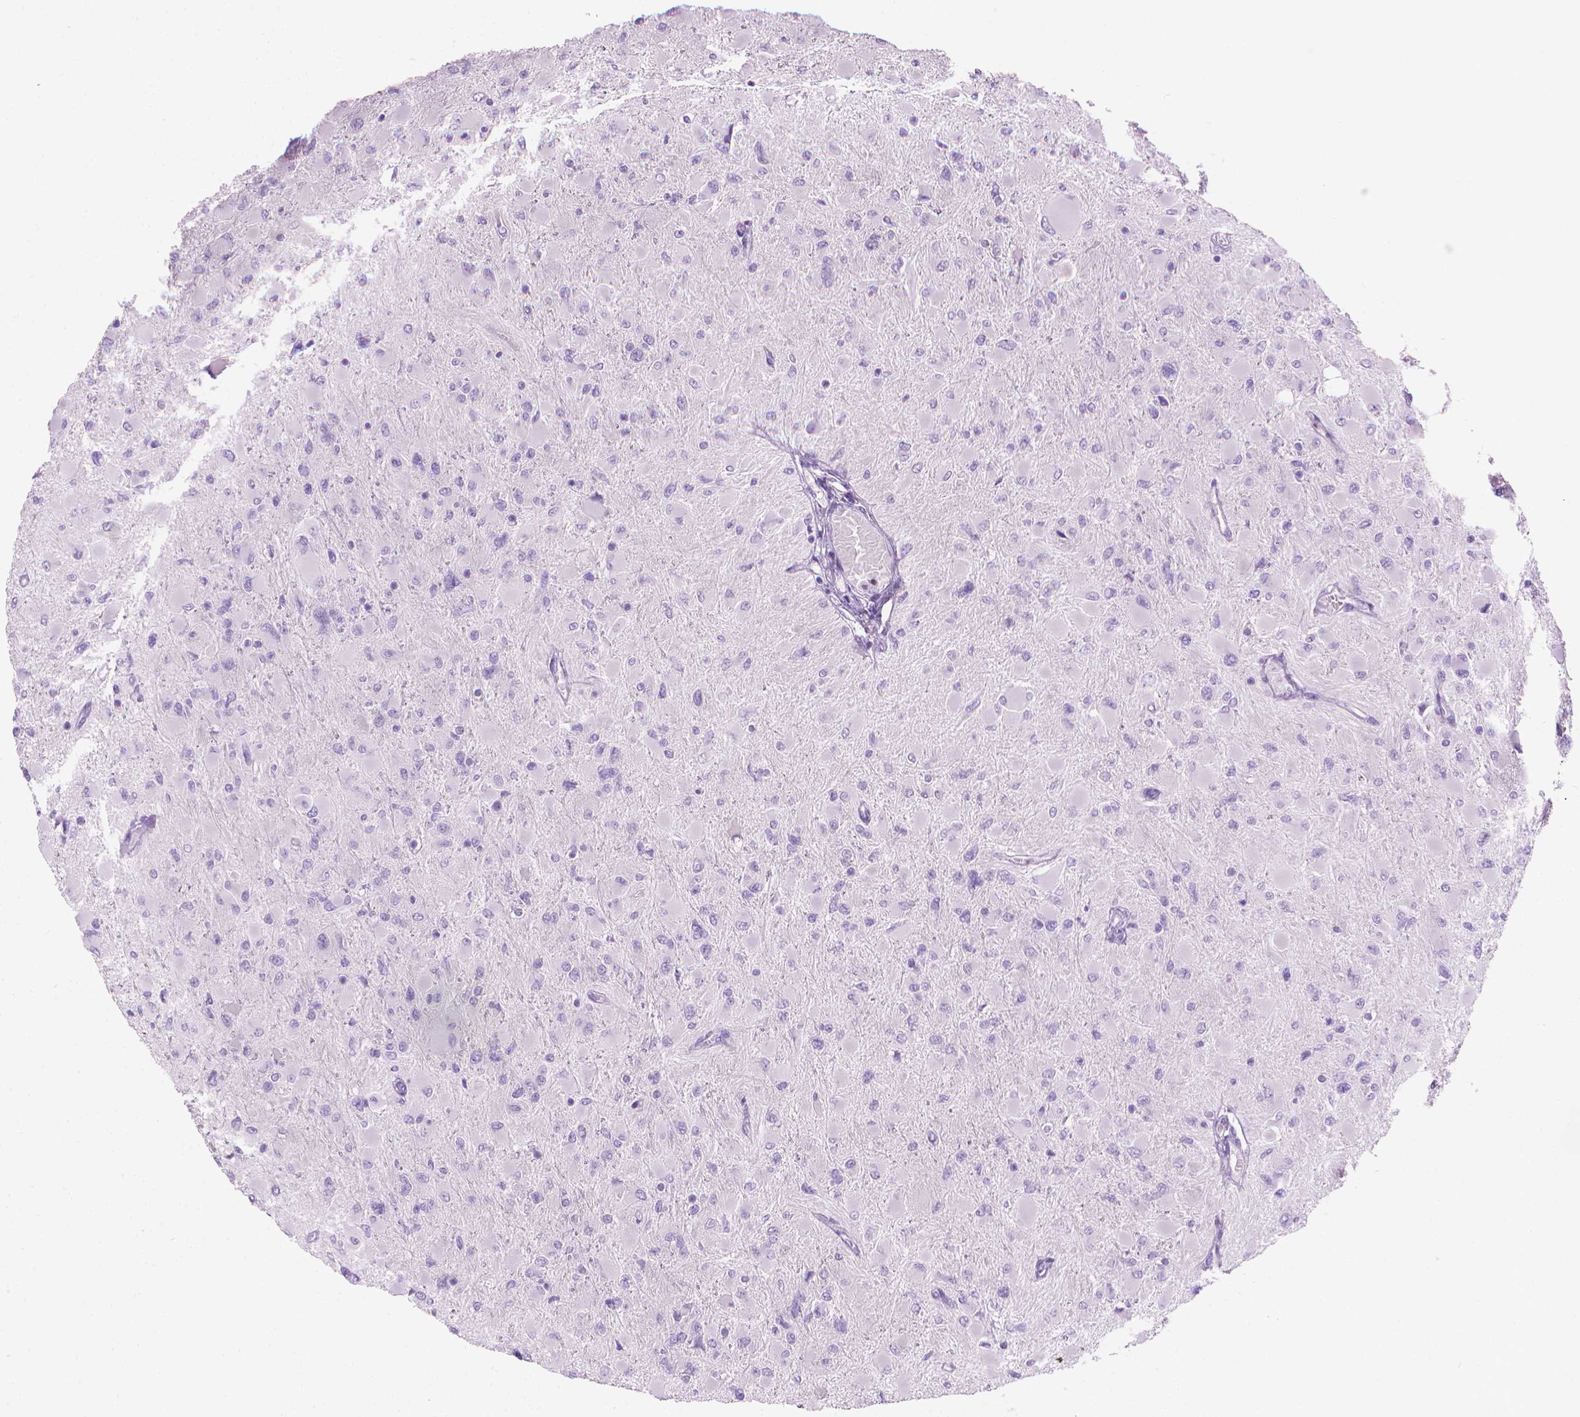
{"staining": {"intensity": "negative", "quantity": "none", "location": "none"}, "tissue": "glioma", "cell_type": "Tumor cells", "image_type": "cancer", "snomed": [{"axis": "morphology", "description": "Glioma, malignant, High grade"}, {"axis": "topography", "description": "Cerebral cortex"}], "caption": "A high-resolution histopathology image shows IHC staining of glioma, which demonstrates no significant staining in tumor cells.", "gene": "TTC29", "patient": {"sex": "female", "age": 36}}